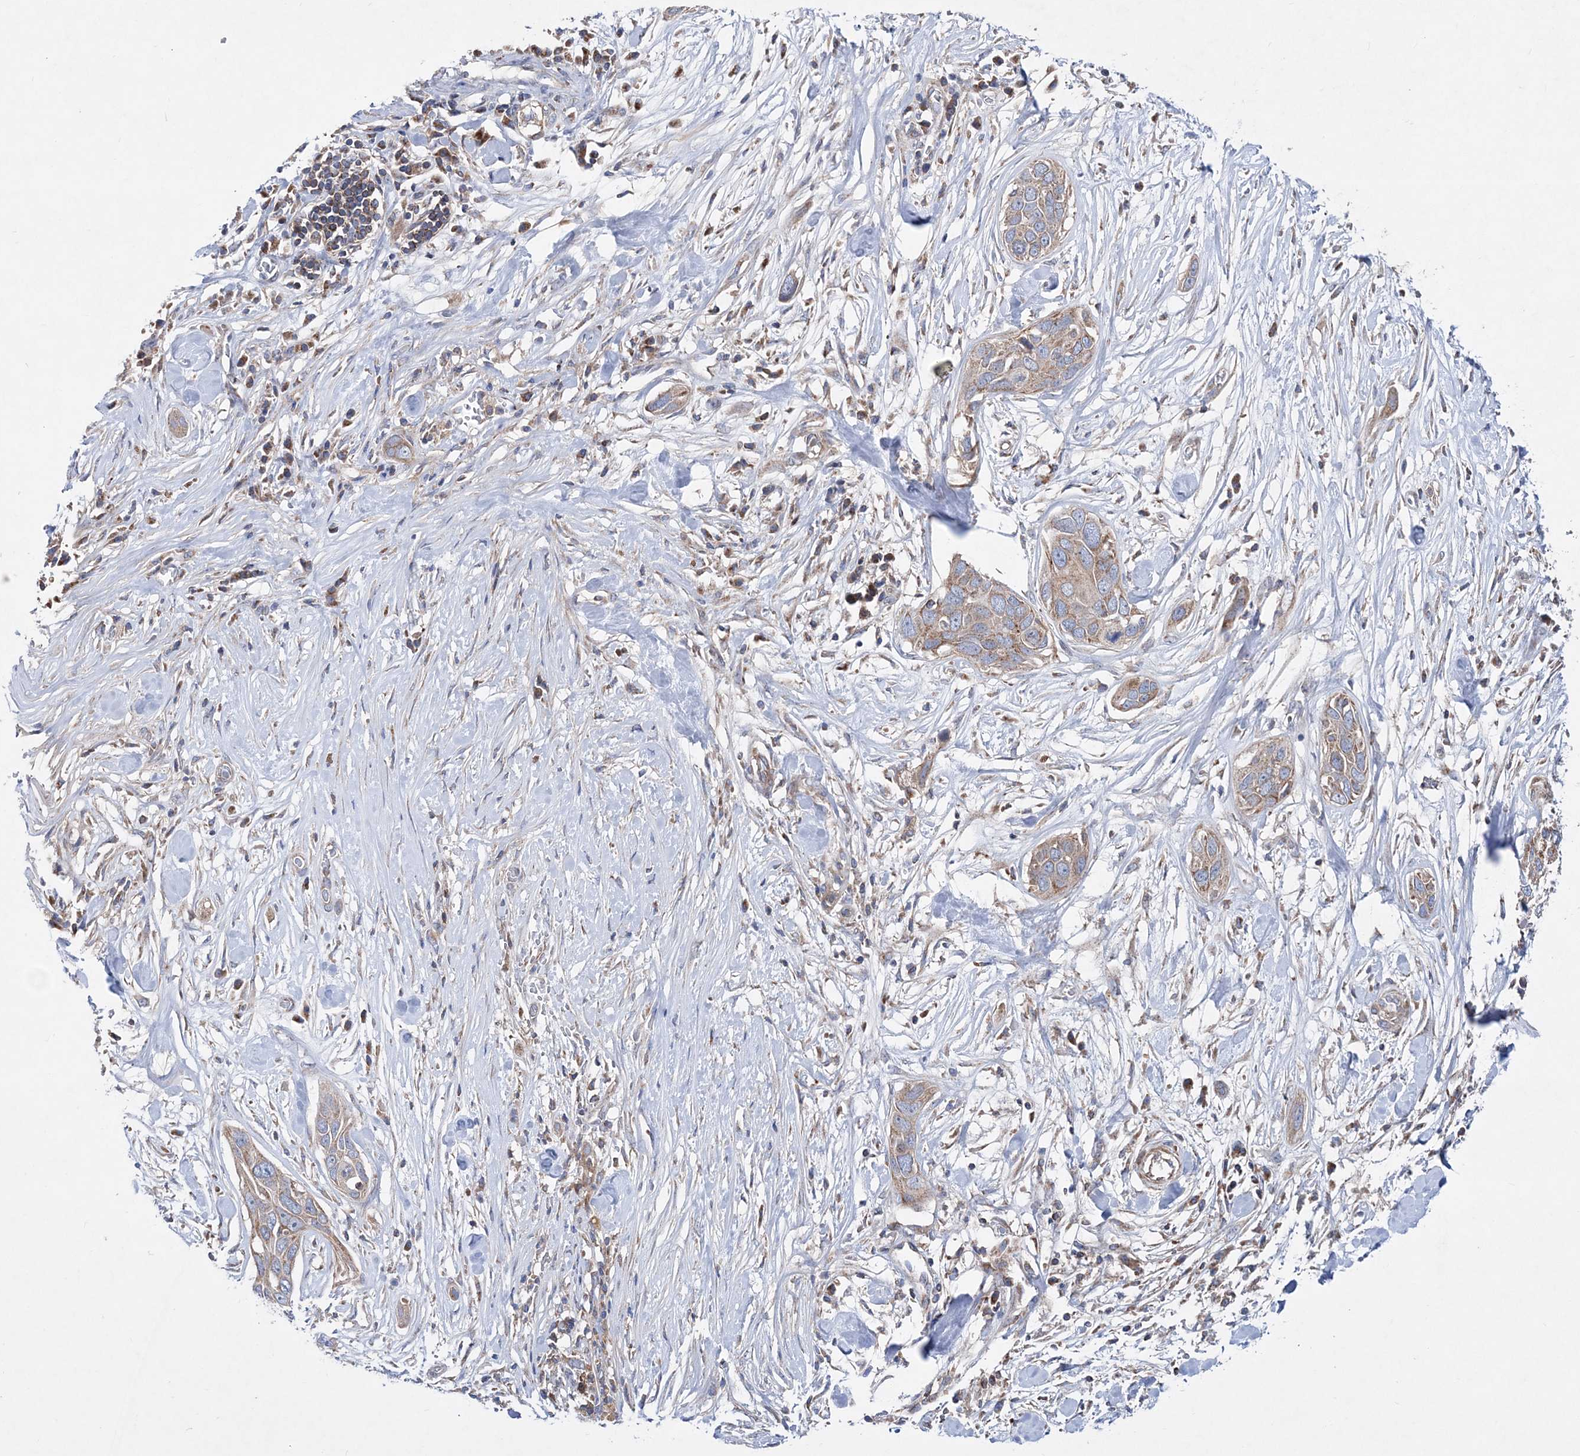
{"staining": {"intensity": "weak", "quantity": "25%-75%", "location": "cytoplasmic/membranous"}, "tissue": "pancreatic cancer", "cell_type": "Tumor cells", "image_type": "cancer", "snomed": [{"axis": "morphology", "description": "Adenocarcinoma, NOS"}, {"axis": "topography", "description": "Pancreas"}], "caption": "Brown immunohistochemical staining in human pancreatic adenocarcinoma exhibits weak cytoplasmic/membranous expression in about 25%-75% of tumor cells.", "gene": "NGLY1", "patient": {"sex": "female", "age": 60}}